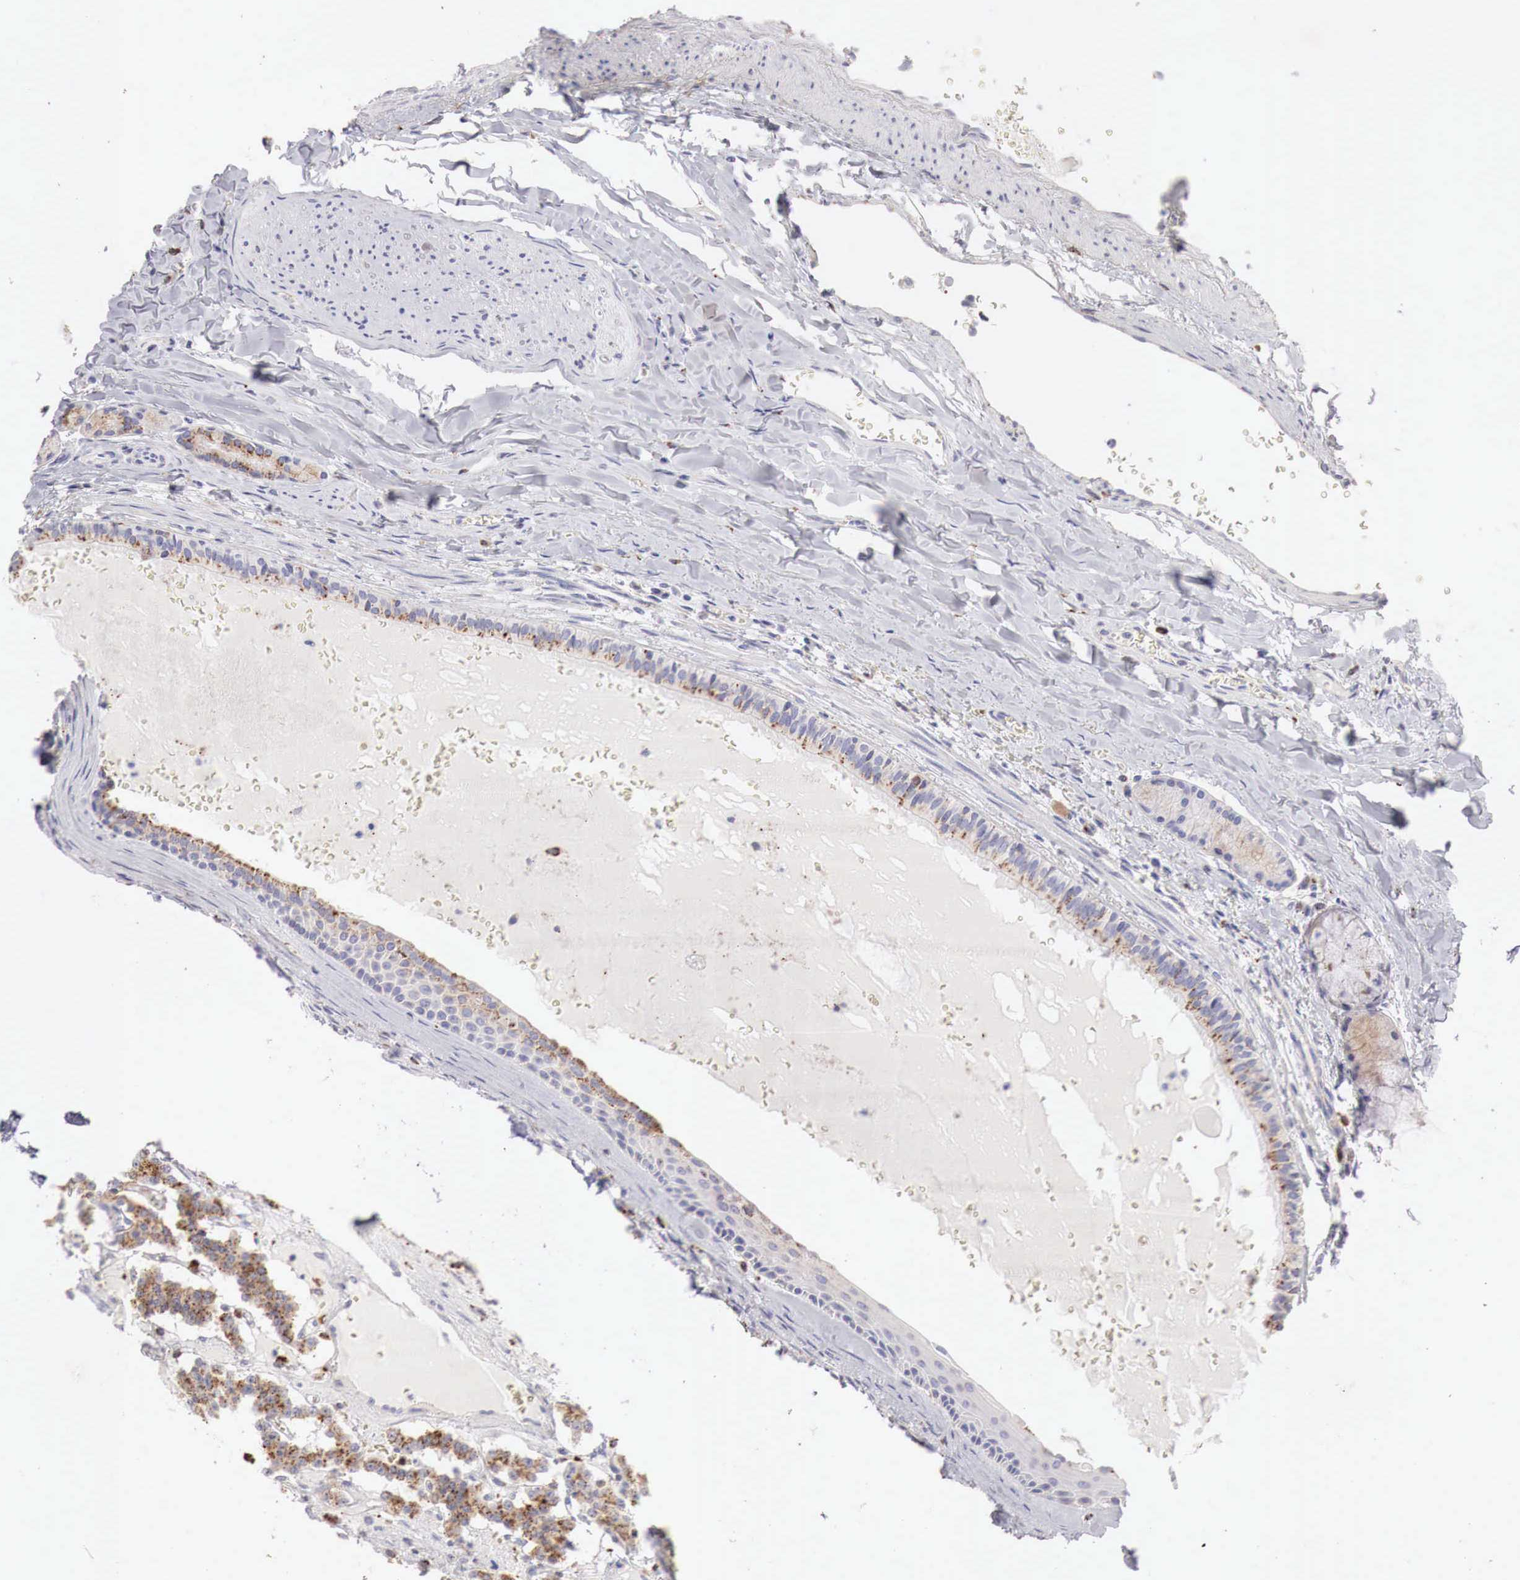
{"staining": {"intensity": "strong", "quantity": ">75%", "location": "cytoplasmic/membranous"}, "tissue": "carcinoid", "cell_type": "Tumor cells", "image_type": "cancer", "snomed": [{"axis": "morphology", "description": "Carcinoid, malignant, NOS"}, {"axis": "topography", "description": "Bronchus"}], "caption": "The photomicrograph demonstrates staining of malignant carcinoid, revealing strong cytoplasmic/membranous protein positivity (brown color) within tumor cells.", "gene": "GLA", "patient": {"sex": "male", "age": 55}}